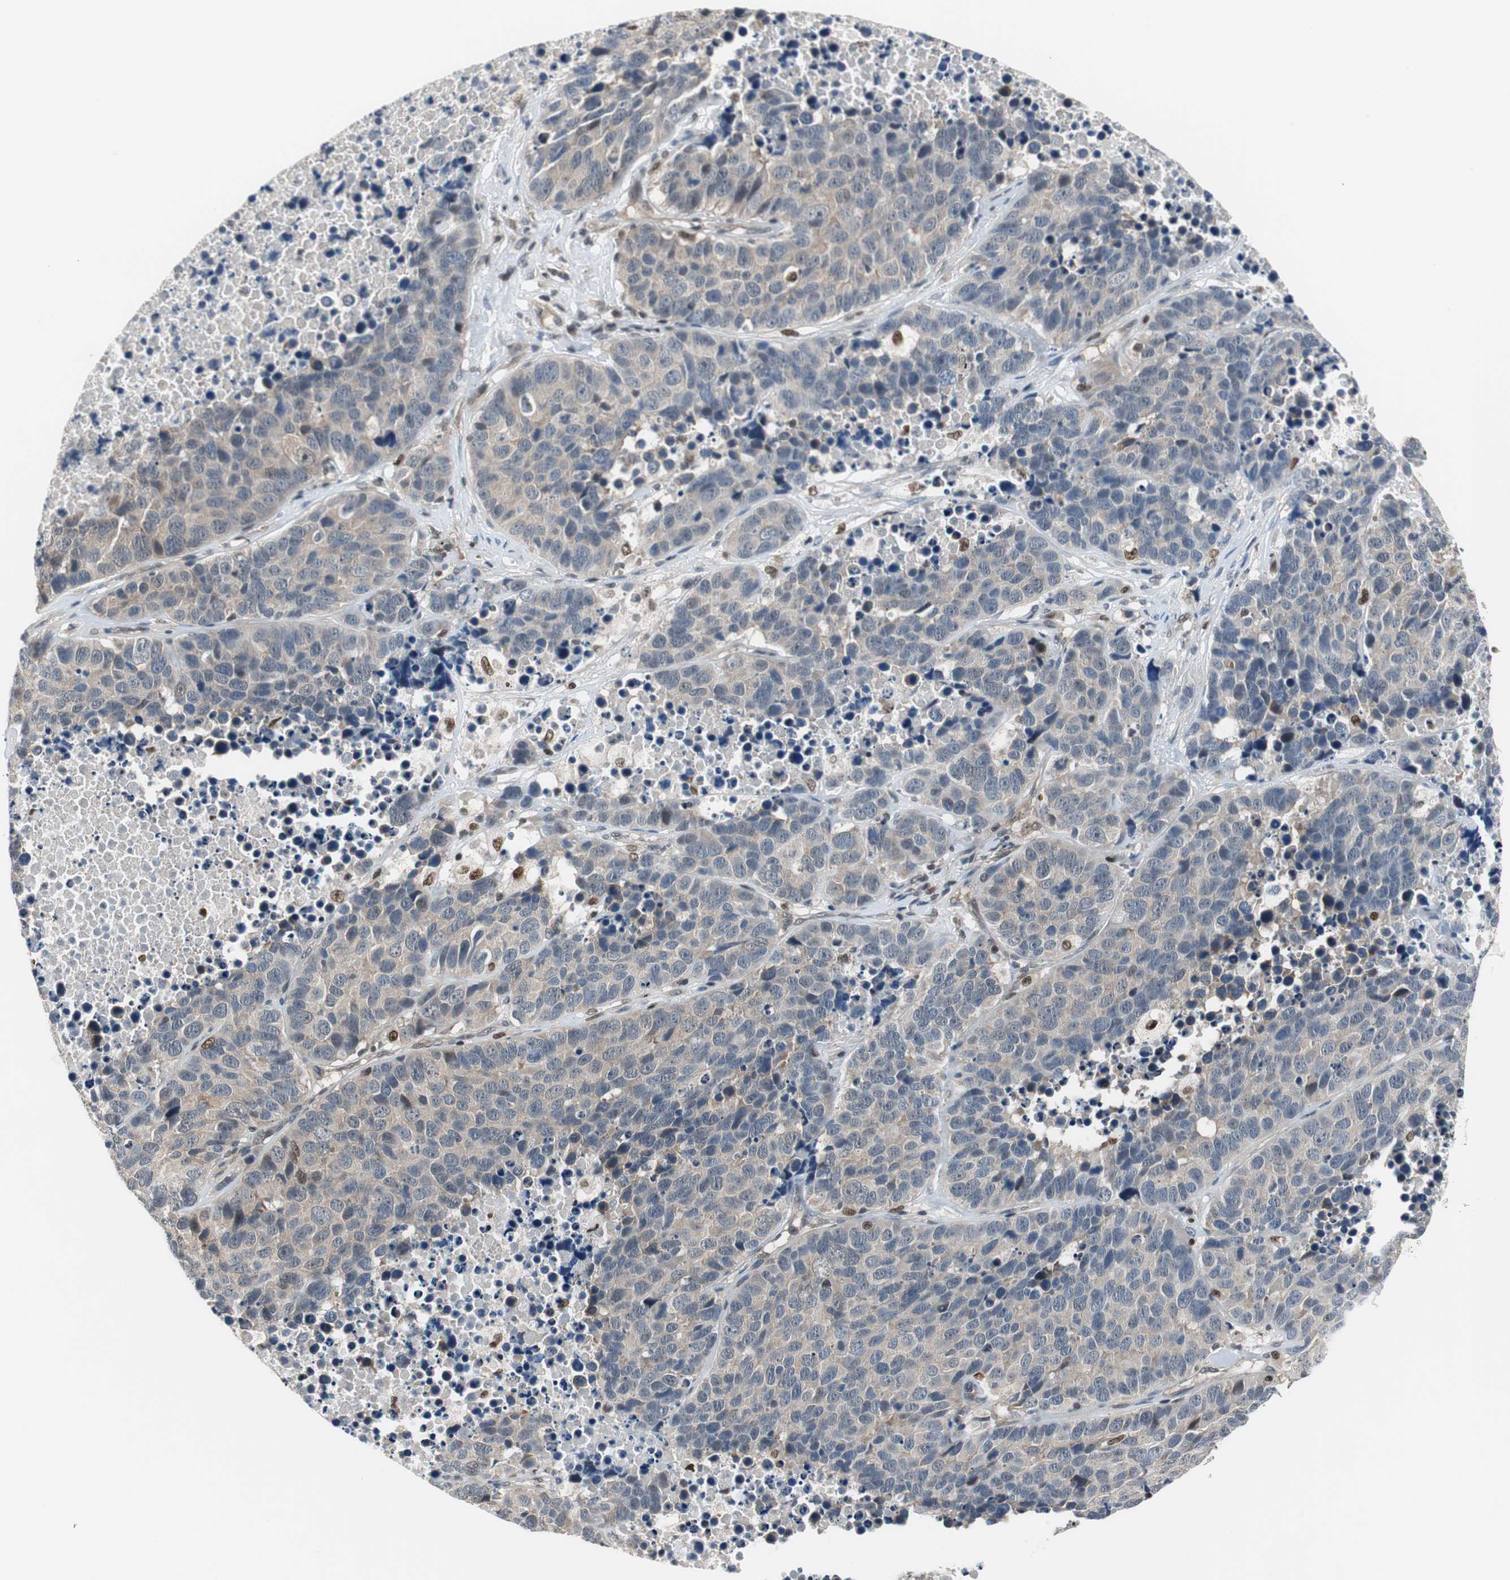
{"staining": {"intensity": "weak", "quantity": "<25%", "location": "cytoplasmic/membranous"}, "tissue": "carcinoid", "cell_type": "Tumor cells", "image_type": "cancer", "snomed": [{"axis": "morphology", "description": "Carcinoid, malignant, NOS"}, {"axis": "topography", "description": "Lung"}], "caption": "Malignant carcinoid was stained to show a protein in brown. There is no significant positivity in tumor cells. (Stains: DAB immunohistochemistry (IHC) with hematoxylin counter stain, Microscopy: brightfield microscopy at high magnification).", "gene": "MAFB", "patient": {"sex": "male", "age": 60}}